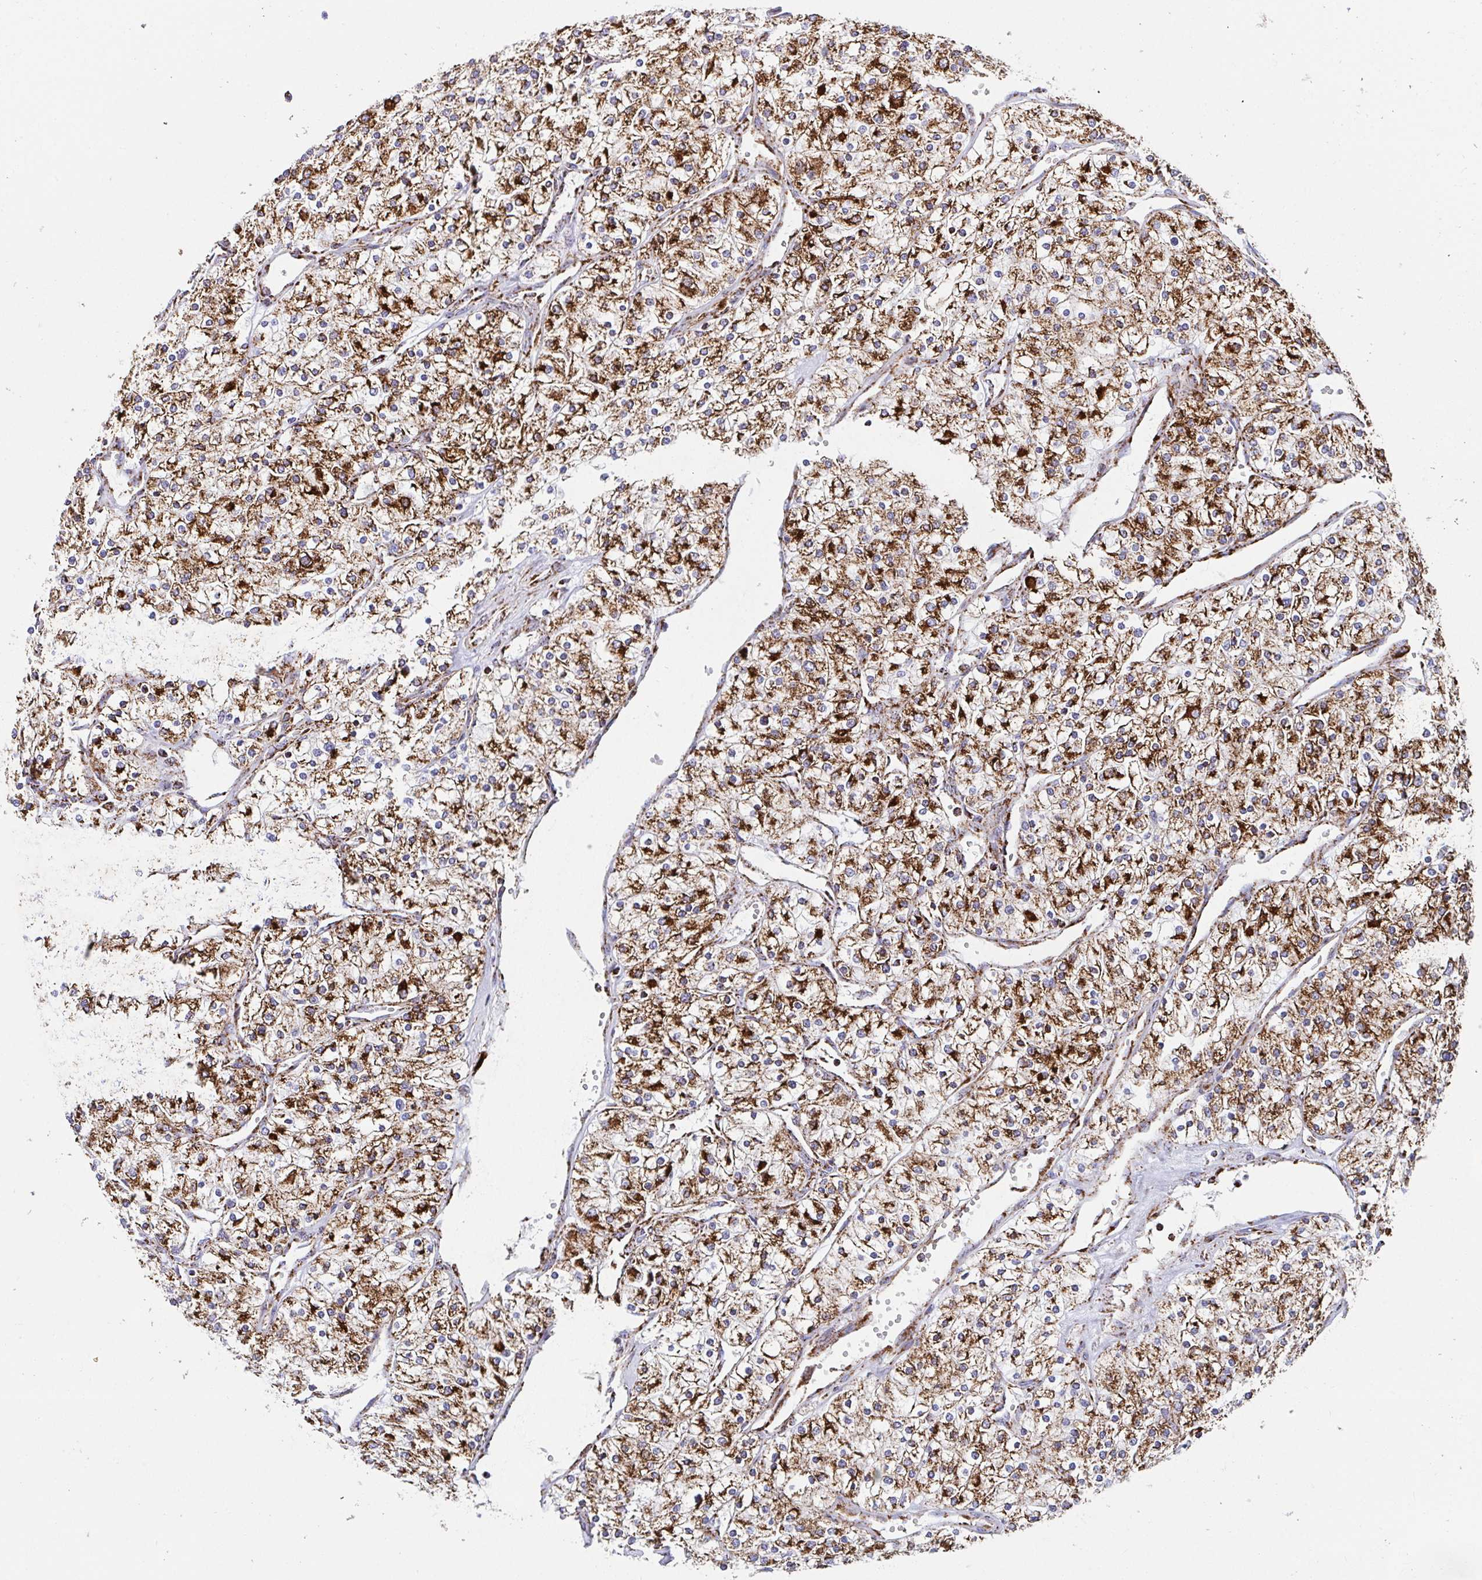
{"staining": {"intensity": "strong", "quantity": ">75%", "location": "cytoplasmic/membranous"}, "tissue": "renal cancer", "cell_type": "Tumor cells", "image_type": "cancer", "snomed": [{"axis": "morphology", "description": "Adenocarcinoma, NOS"}, {"axis": "topography", "description": "Kidney"}], "caption": "Tumor cells demonstrate high levels of strong cytoplasmic/membranous positivity in approximately >75% of cells in renal cancer.", "gene": "ATP5MJ", "patient": {"sex": "male", "age": 80}}